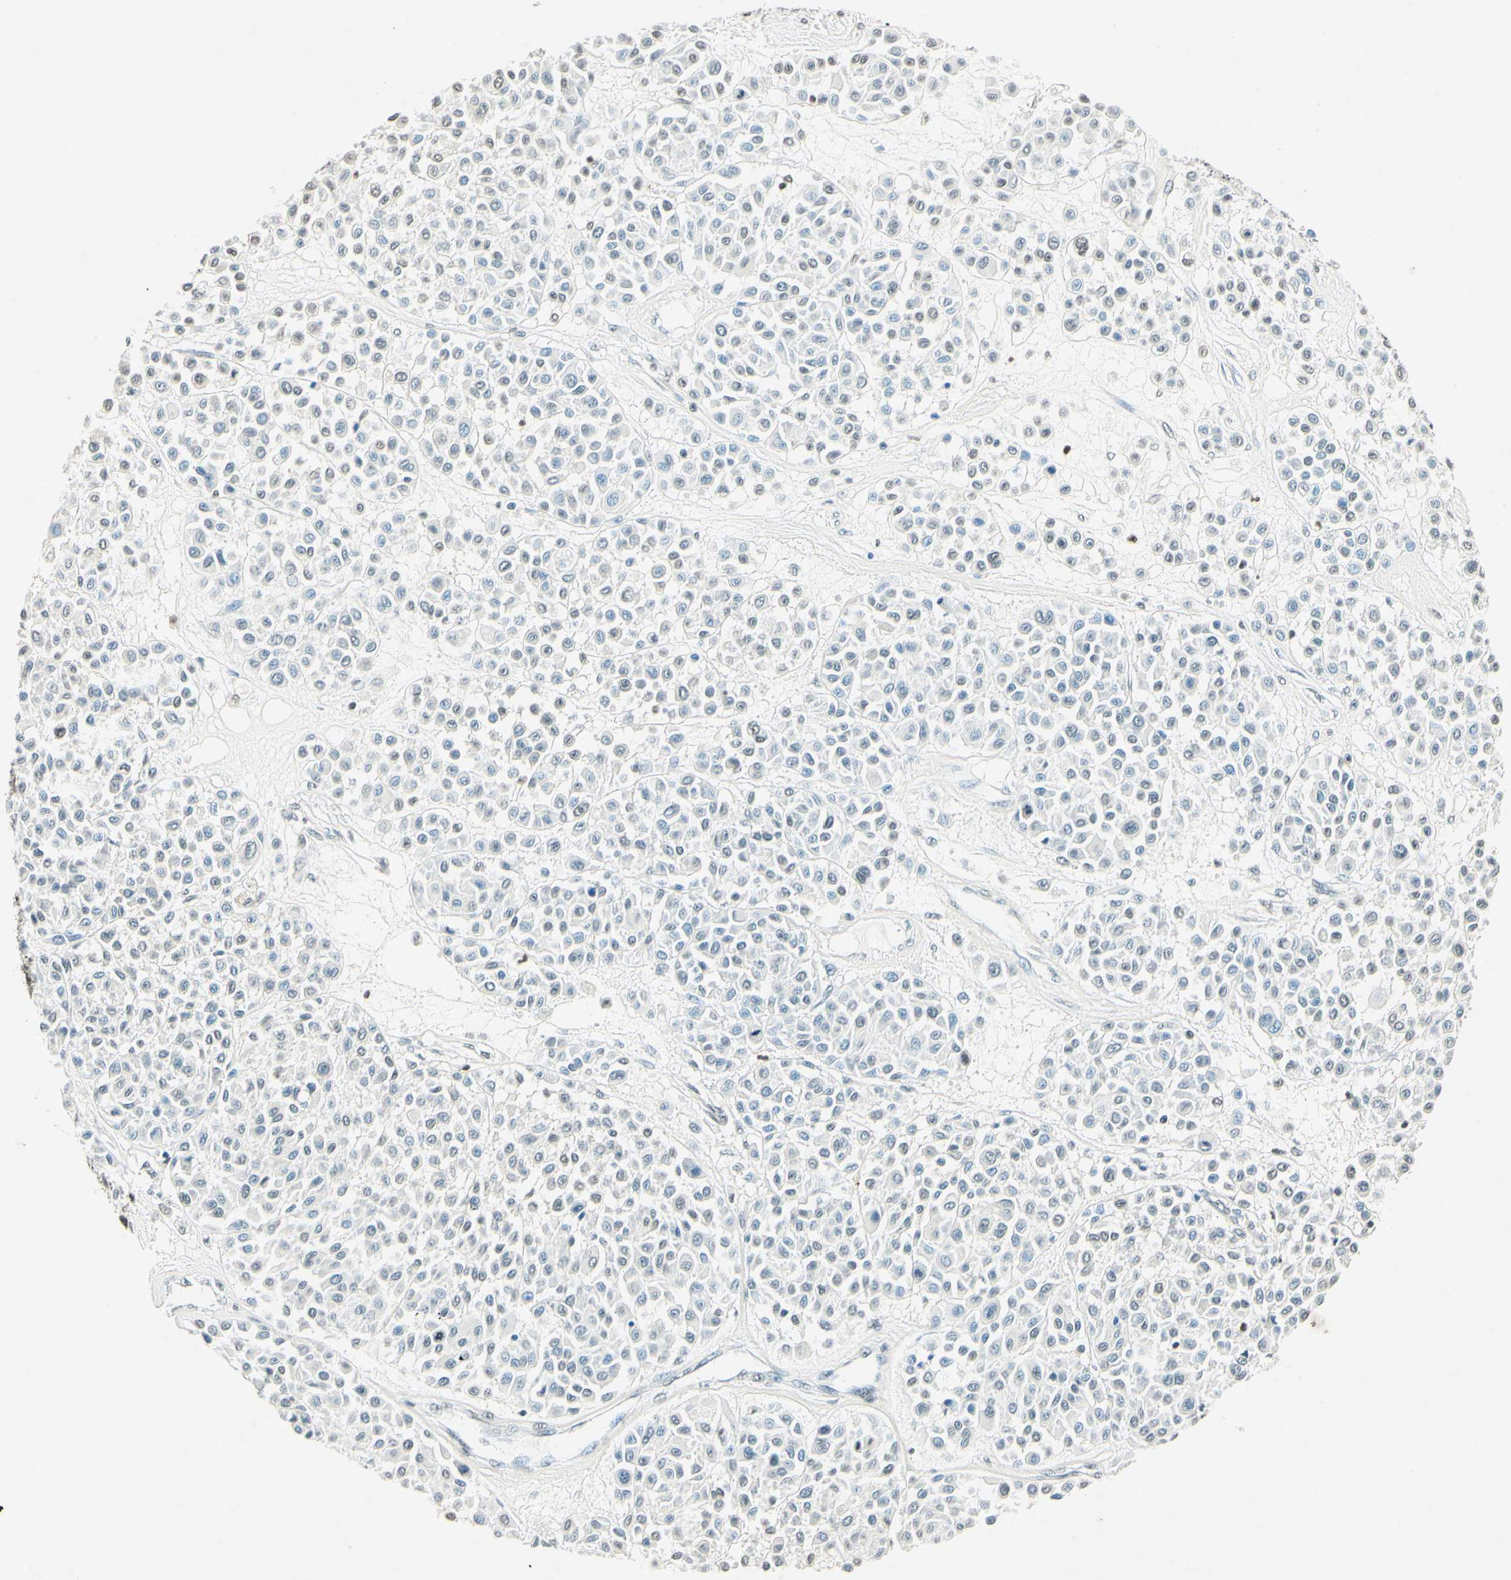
{"staining": {"intensity": "weak", "quantity": "<25%", "location": "nuclear"}, "tissue": "melanoma", "cell_type": "Tumor cells", "image_type": "cancer", "snomed": [{"axis": "morphology", "description": "Malignant melanoma, Metastatic site"}, {"axis": "topography", "description": "Soft tissue"}], "caption": "The histopathology image exhibits no significant staining in tumor cells of melanoma.", "gene": "MSH2", "patient": {"sex": "male", "age": 41}}